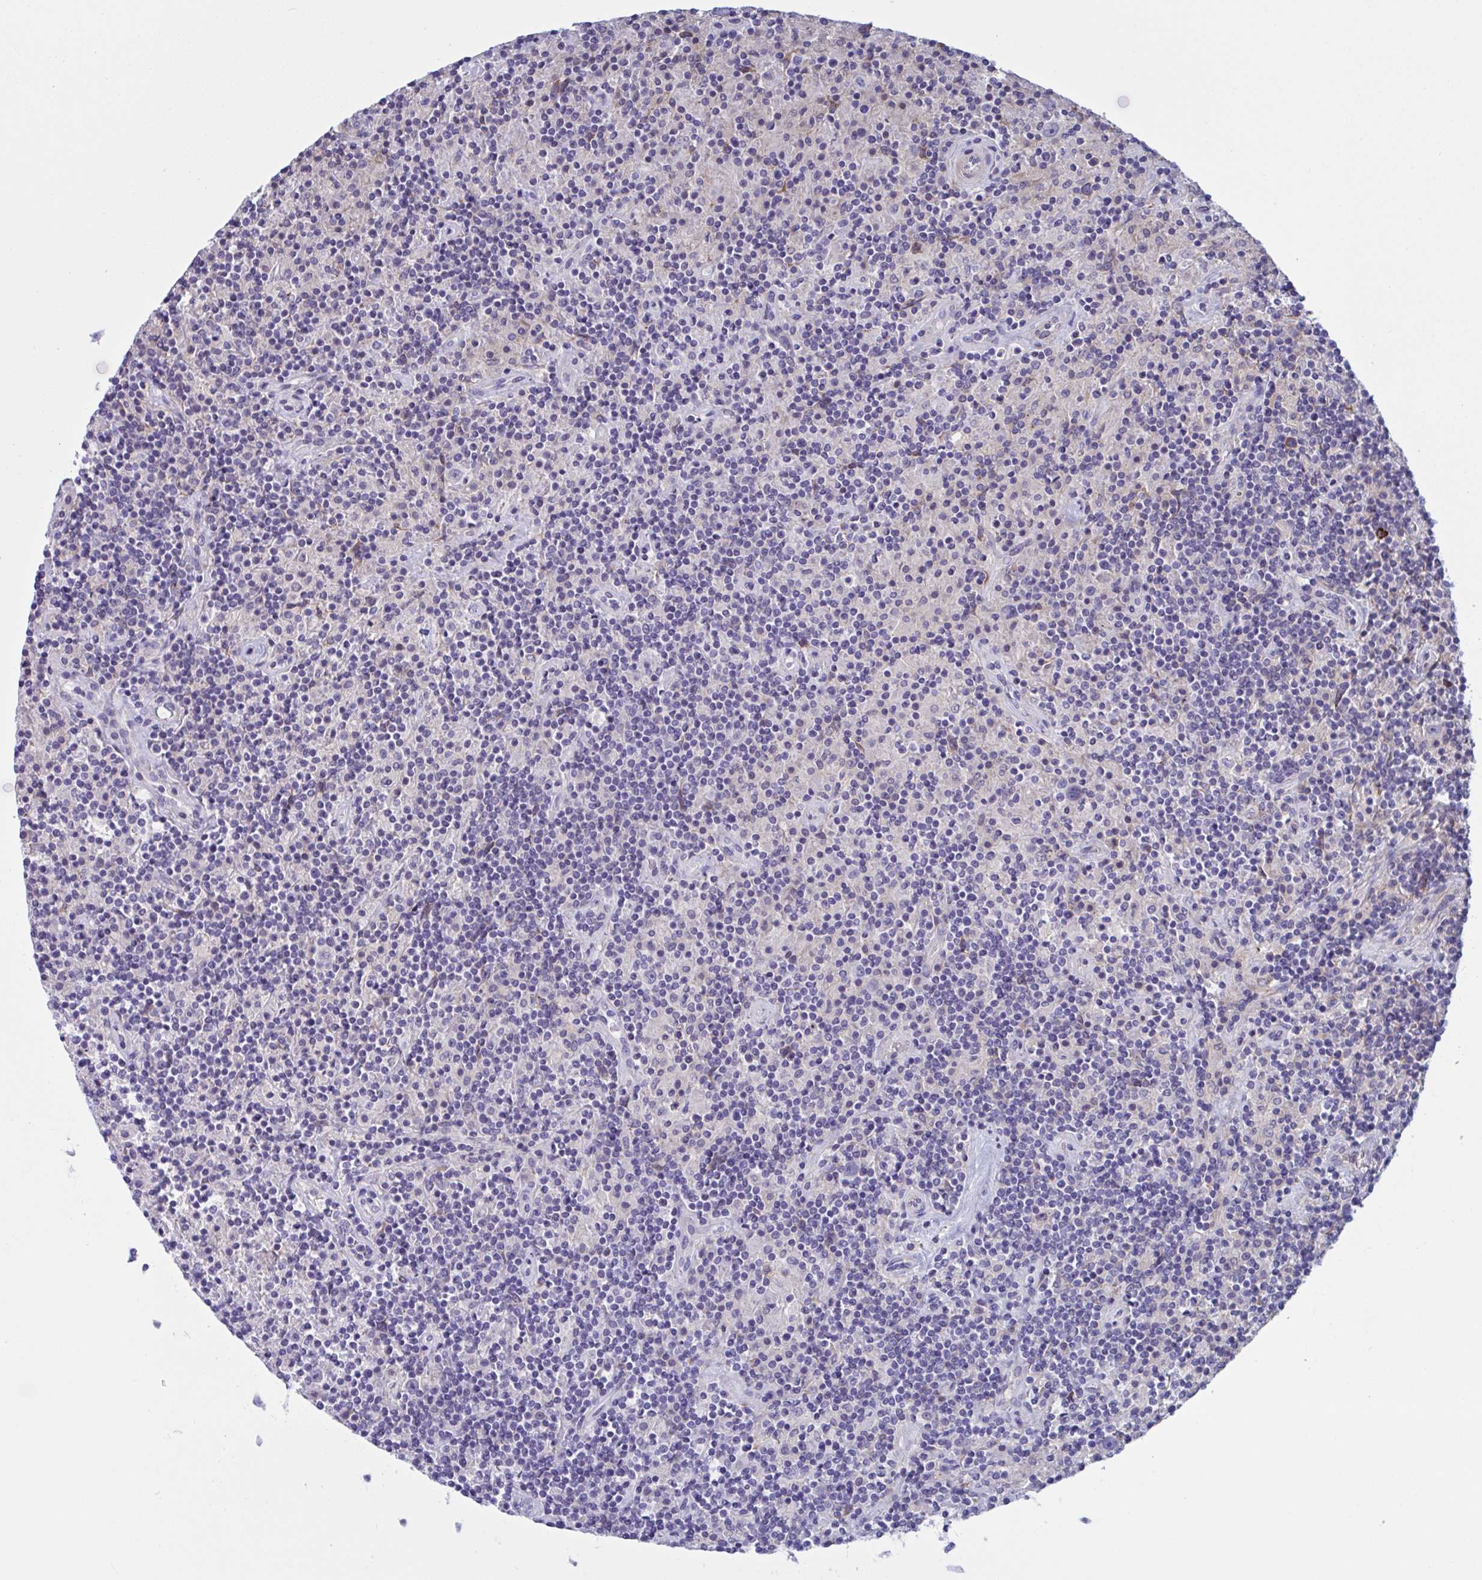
{"staining": {"intensity": "negative", "quantity": "none", "location": "none"}, "tissue": "lymphoma", "cell_type": "Tumor cells", "image_type": "cancer", "snomed": [{"axis": "morphology", "description": "Hodgkin's disease, NOS"}, {"axis": "topography", "description": "Lymph node"}], "caption": "DAB (3,3'-diaminobenzidine) immunohistochemical staining of human Hodgkin's disease shows no significant expression in tumor cells.", "gene": "MS4A14", "patient": {"sex": "male", "age": 70}}